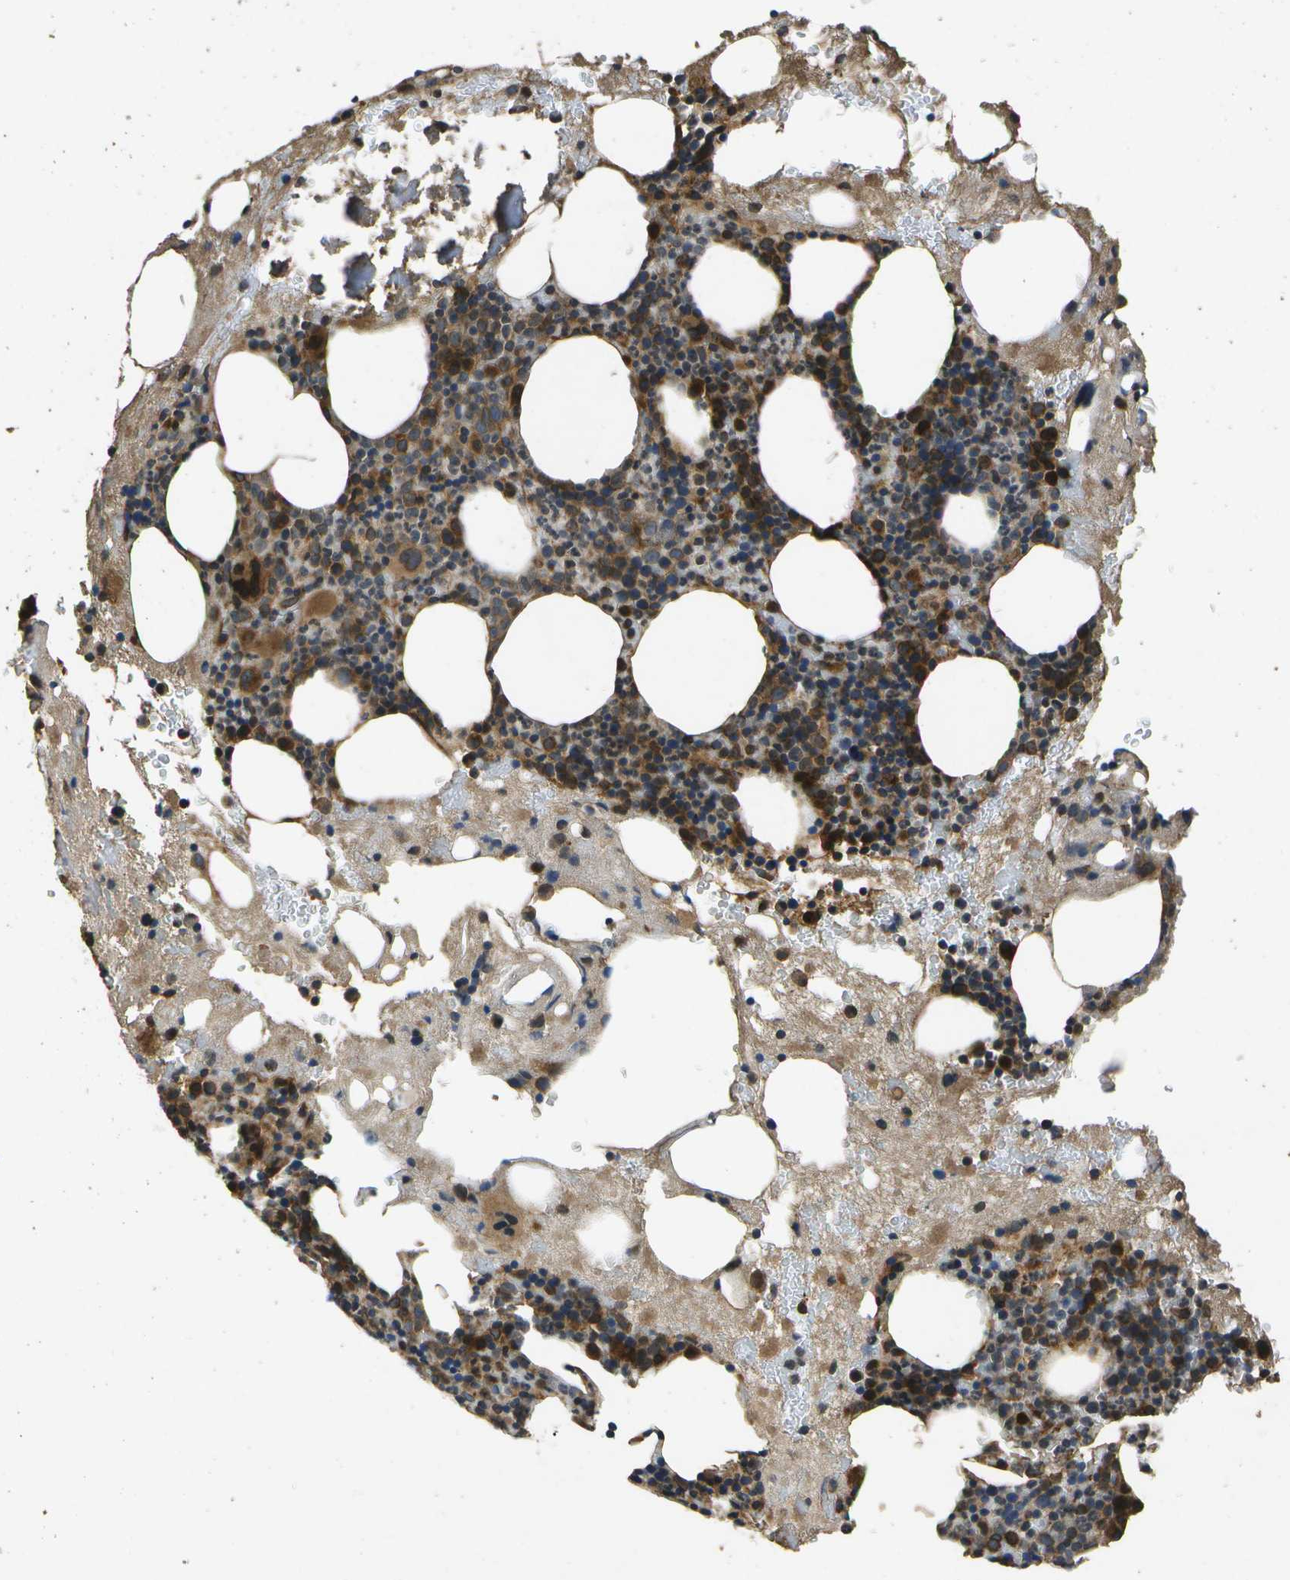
{"staining": {"intensity": "moderate", "quantity": "25%-75%", "location": "cytoplasmic/membranous"}, "tissue": "bone marrow", "cell_type": "Hematopoietic cells", "image_type": "normal", "snomed": [{"axis": "morphology", "description": "Normal tissue, NOS"}, {"axis": "morphology", "description": "Inflammation, NOS"}, {"axis": "topography", "description": "Bone marrow"}], "caption": "Moderate cytoplasmic/membranous expression is identified in about 25%-75% of hematopoietic cells in benign bone marrow.", "gene": "HFE", "patient": {"sex": "female", "age": 78}}